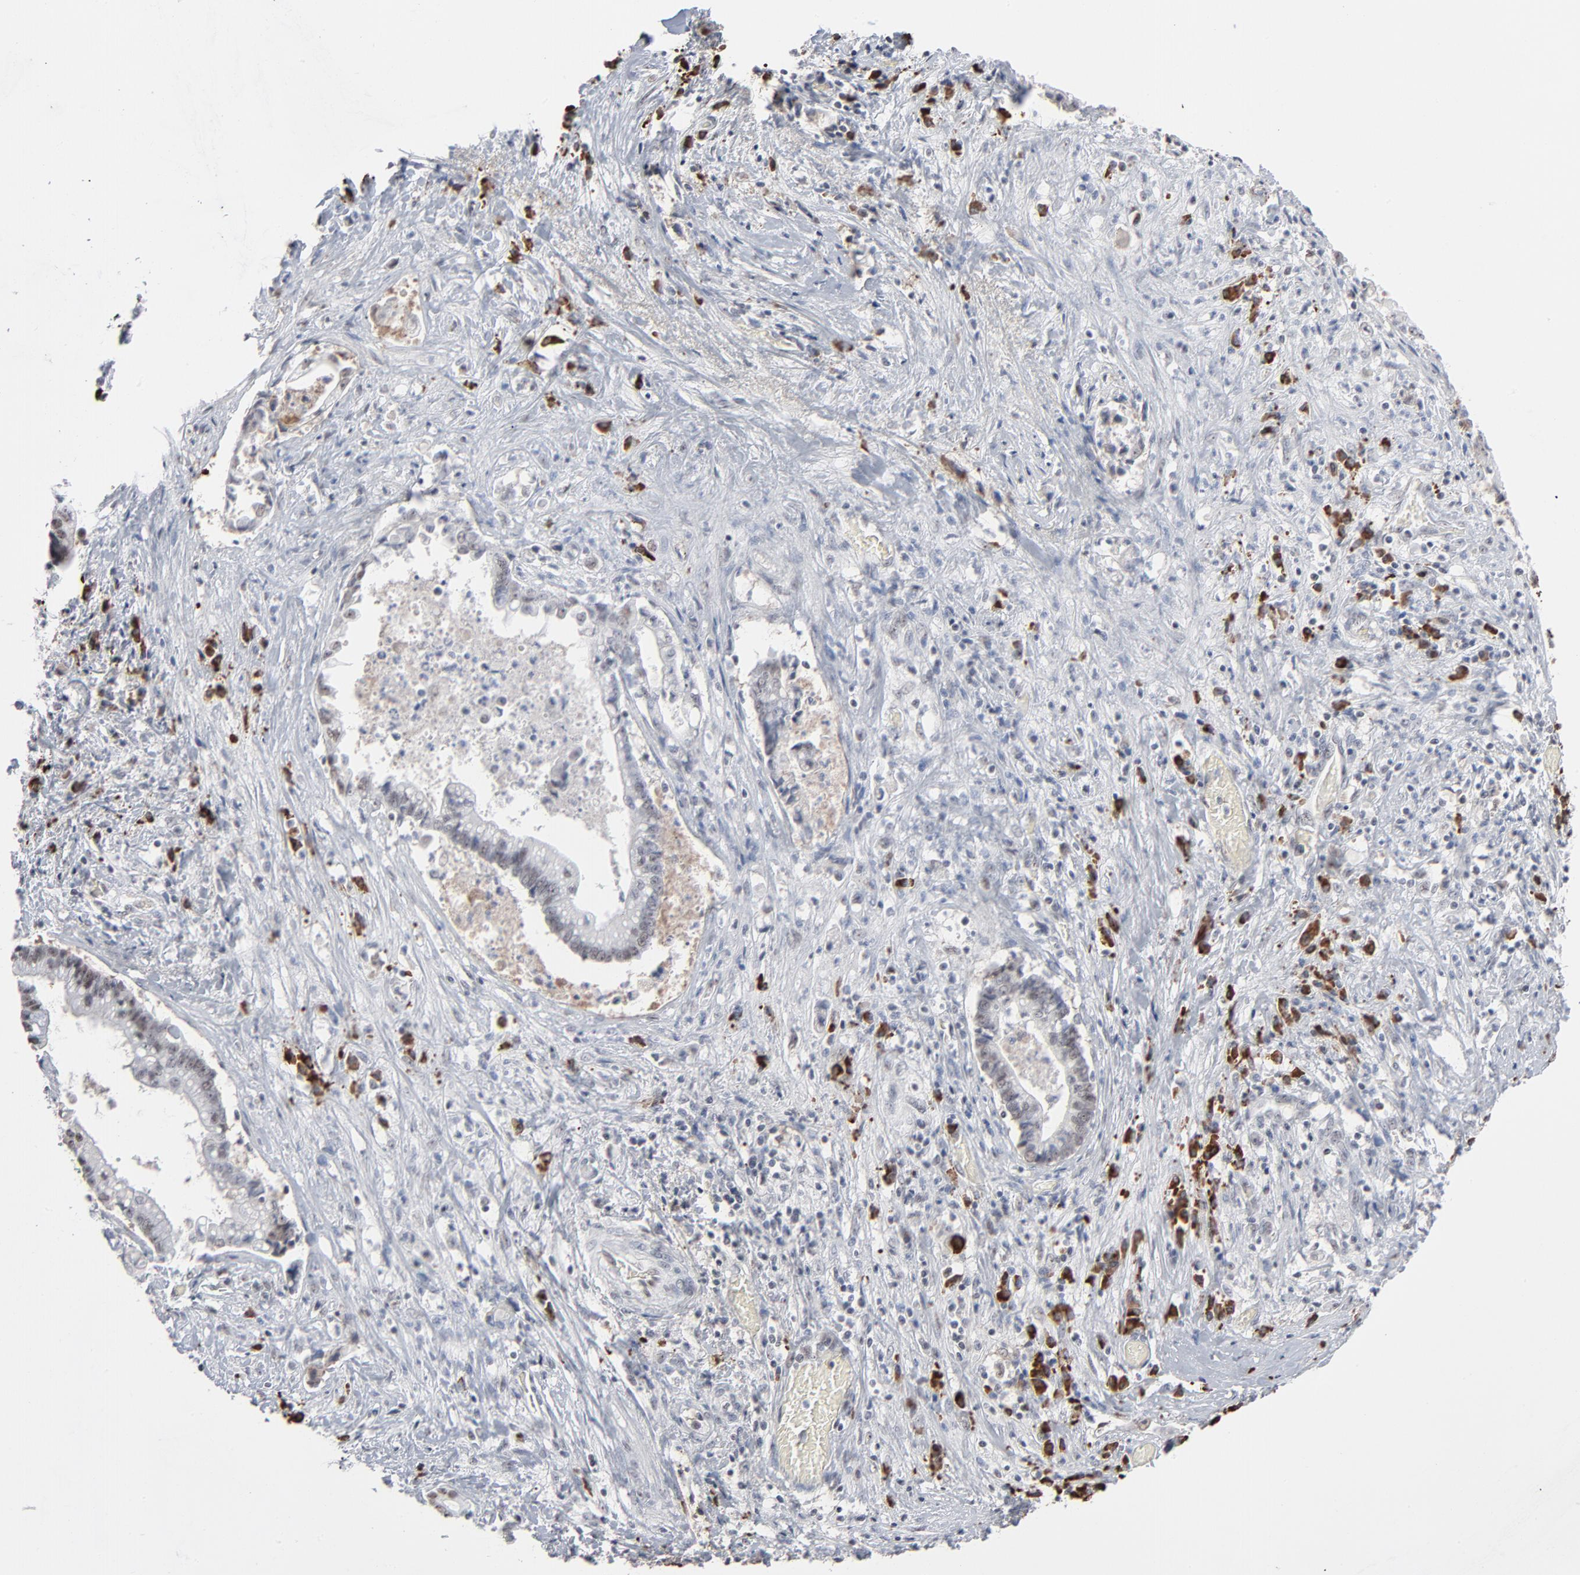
{"staining": {"intensity": "weak", "quantity": "25%-75%", "location": "nuclear"}, "tissue": "liver cancer", "cell_type": "Tumor cells", "image_type": "cancer", "snomed": [{"axis": "morphology", "description": "Cholangiocarcinoma"}, {"axis": "topography", "description": "Liver"}], "caption": "Immunohistochemical staining of human liver cancer shows low levels of weak nuclear protein positivity in about 25%-75% of tumor cells.", "gene": "MPHOSPH6", "patient": {"sex": "male", "age": 57}}